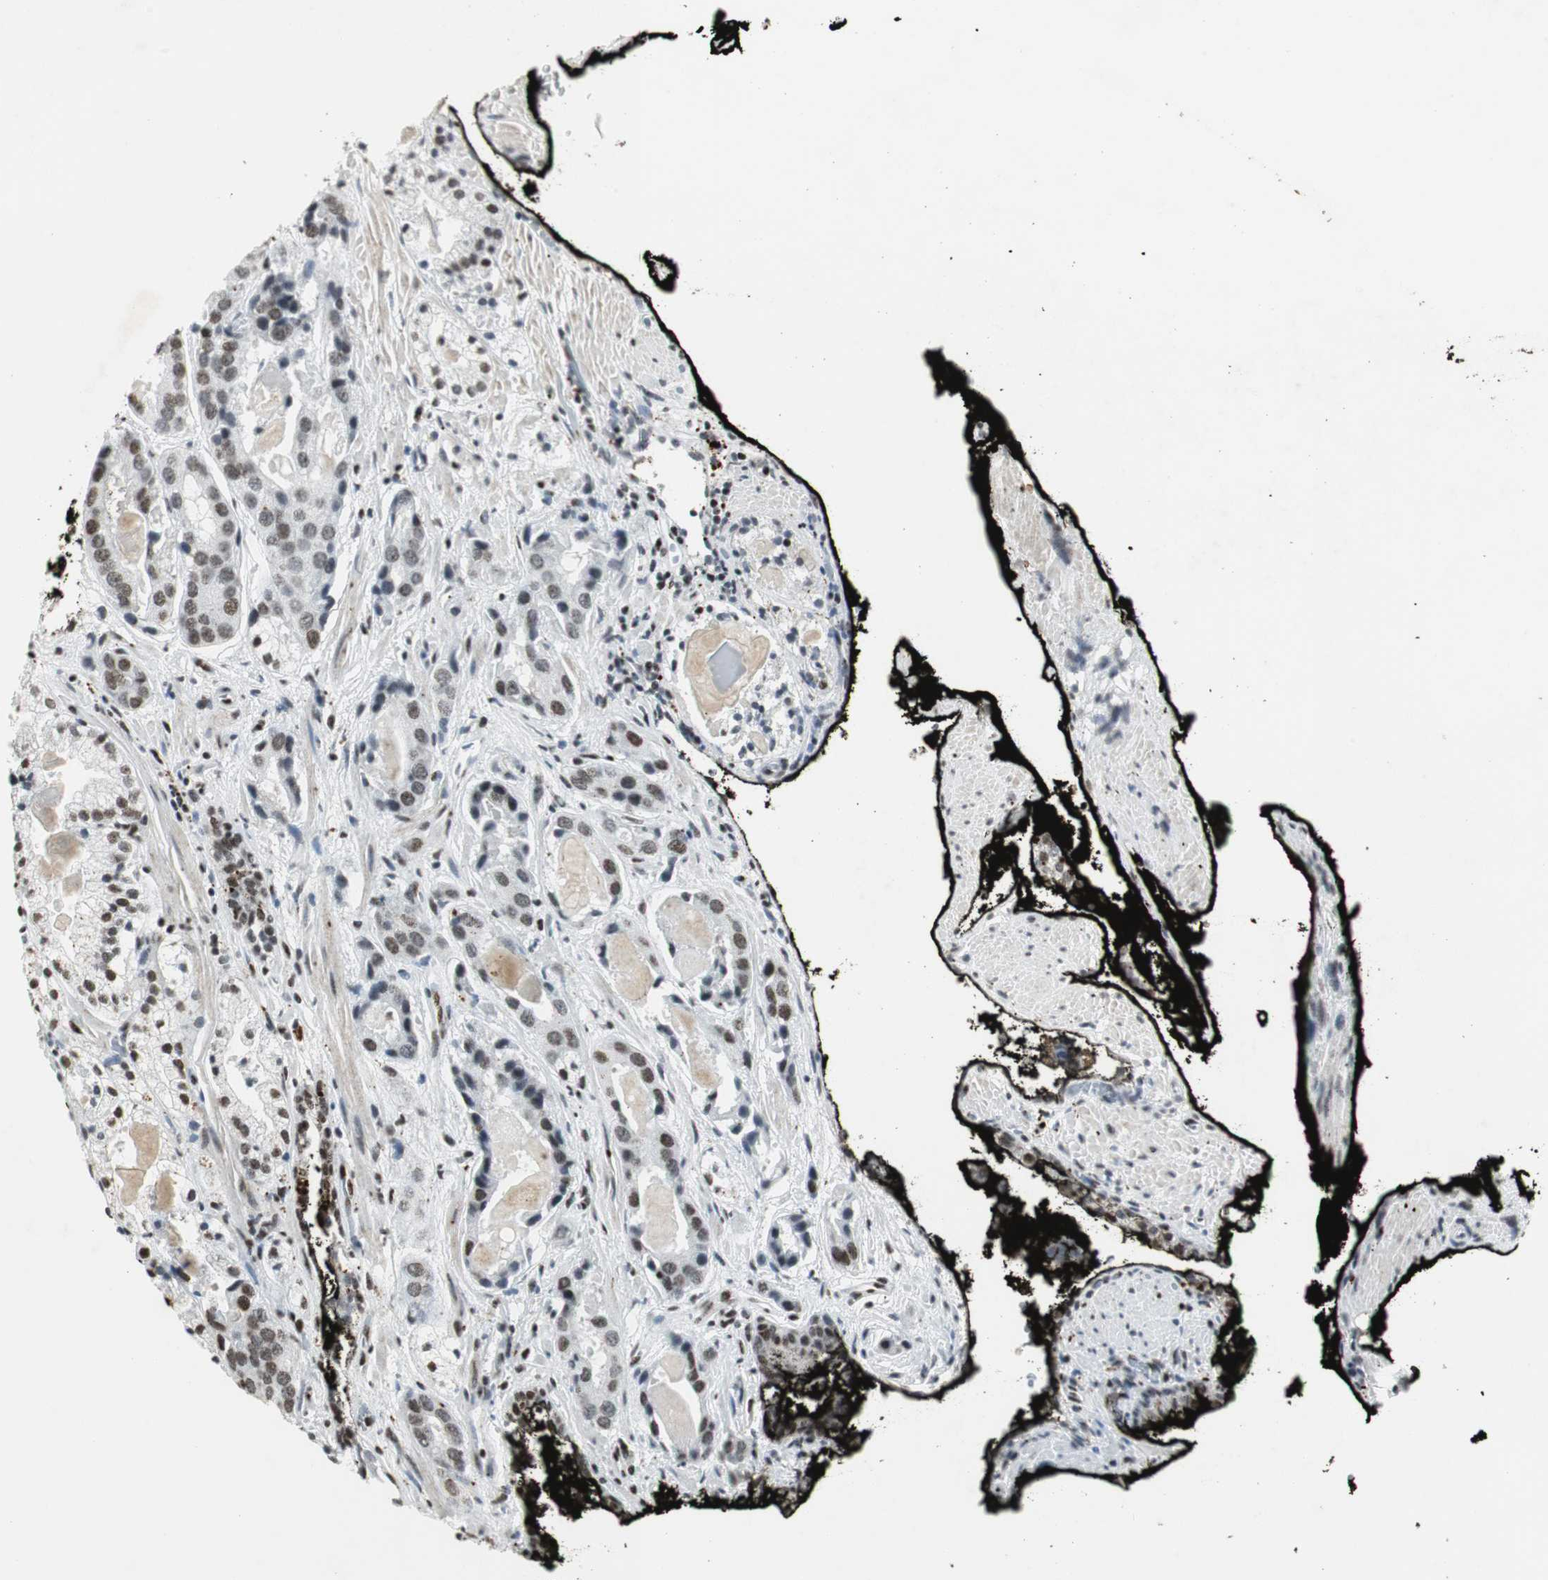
{"staining": {"intensity": "weak", "quantity": "25%-75%", "location": "nuclear"}, "tissue": "prostate cancer", "cell_type": "Tumor cells", "image_type": "cancer", "snomed": [{"axis": "morphology", "description": "Adenocarcinoma, High grade"}, {"axis": "topography", "description": "Prostate"}], "caption": "Protein expression analysis of prostate cancer (high-grade adenocarcinoma) reveals weak nuclear staining in approximately 25%-75% of tumor cells. (IHC, brightfield microscopy, high magnification).", "gene": "RBBP4", "patient": {"sex": "male", "age": 58}}